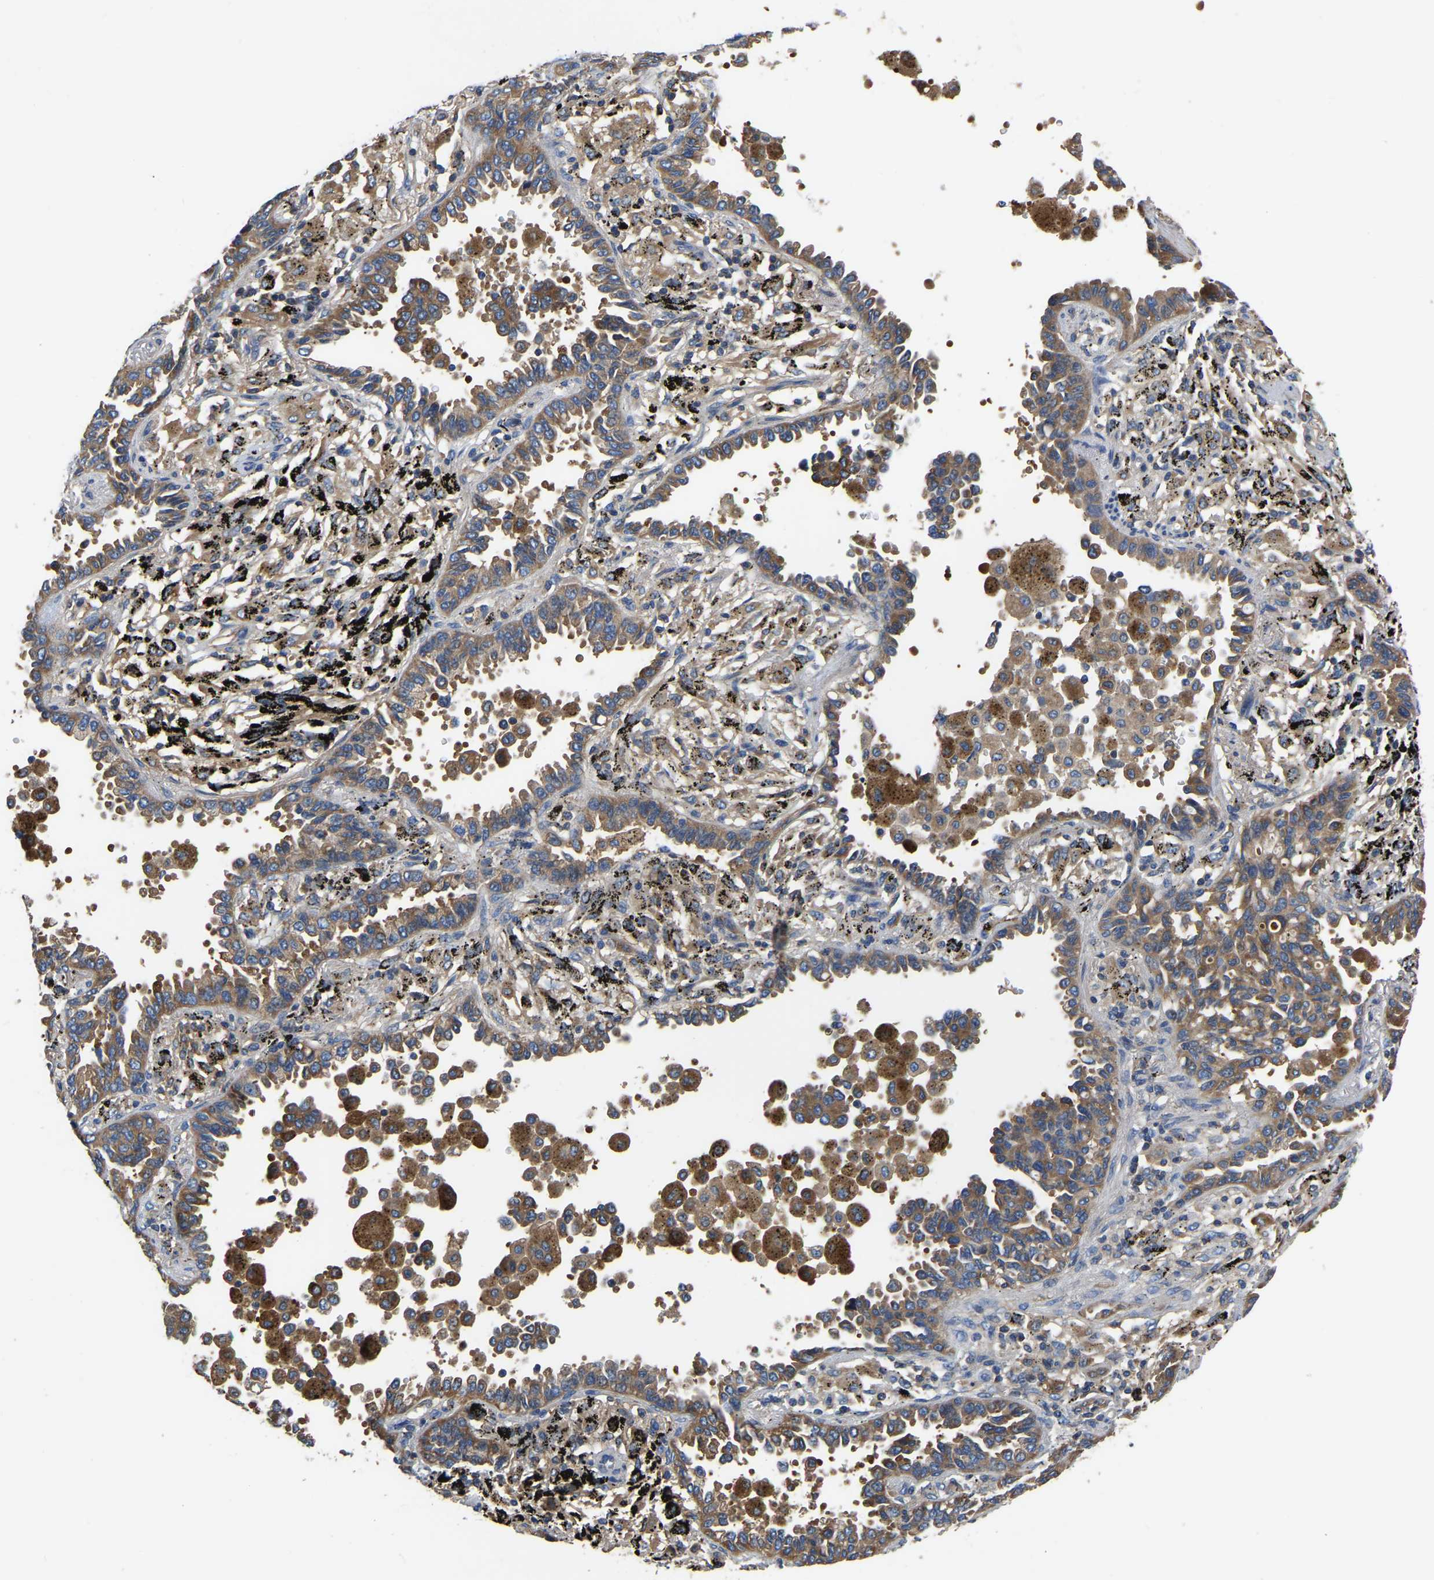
{"staining": {"intensity": "moderate", "quantity": ">75%", "location": "cytoplasmic/membranous"}, "tissue": "lung cancer", "cell_type": "Tumor cells", "image_type": "cancer", "snomed": [{"axis": "morphology", "description": "Normal tissue, NOS"}, {"axis": "morphology", "description": "Adenocarcinoma, NOS"}, {"axis": "topography", "description": "Lung"}], "caption": "Protein staining of lung cancer tissue exhibits moderate cytoplasmic/membranous staining in about >75% of tumor cells.", "gene": "GARS1", "patient": {"sex": "male", "age": 59}}